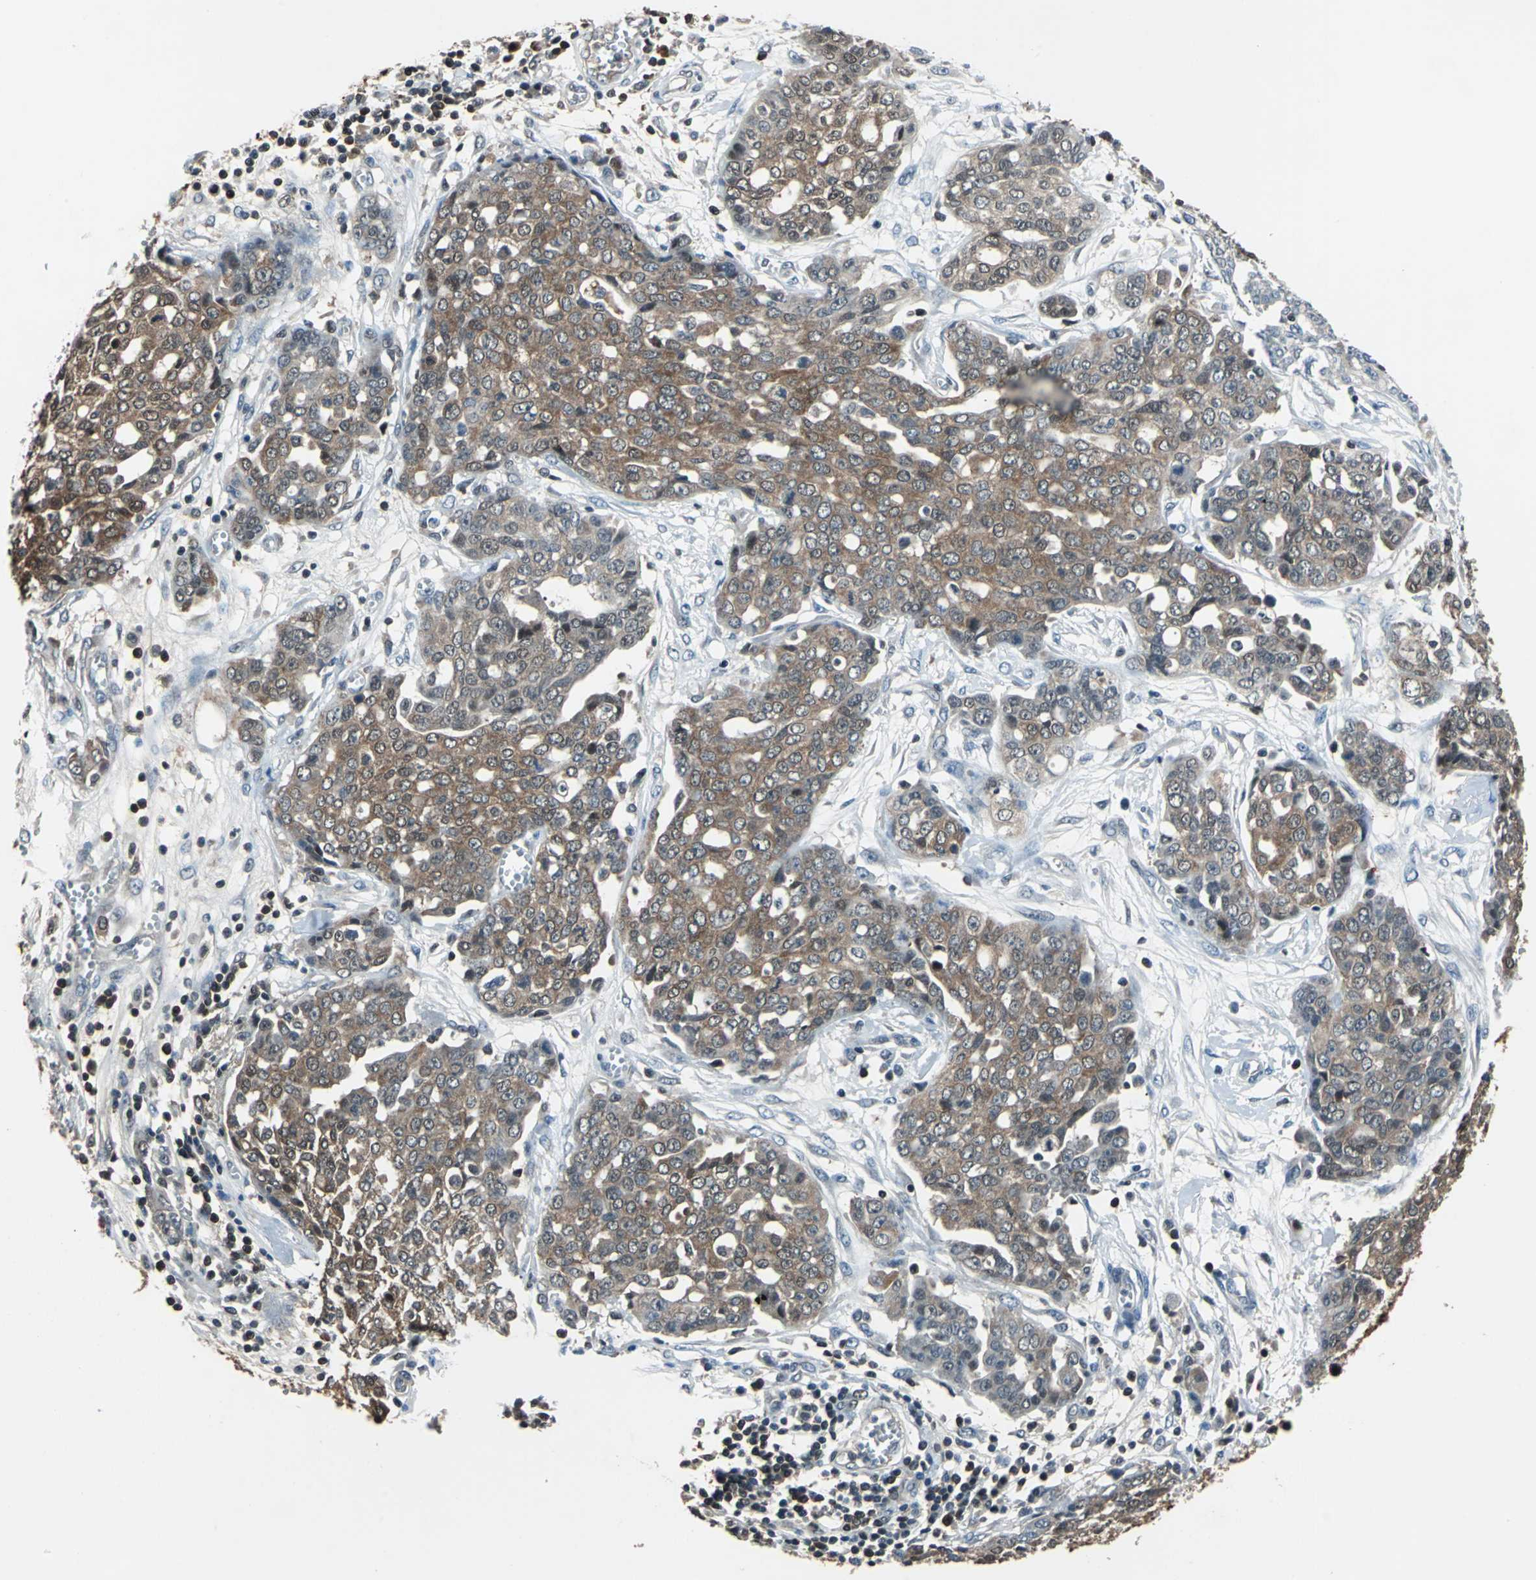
{"staining": {"intensity": "moderate", "quantity": "25%-75%", "location": "cytoplasmic/membranous"}, "tissue": "ovarian cancer", "cell_type": "Tumor cells", "image_type": "cancer", "snomed": [{"axis": "morphology", "description": "Cystadenocarcinoma, serous, NOS"}, {"axis": "topography", "description": "Soft tissue"}, {"axis": "topography", "description": "Ovary"}], "caption": "Immunohistochemical staining of human ovarian serous cystadenocarcinoma displays medium levels of moderate cytoplasmic/membranous protein positivity in about 25%-75% of tumor cells.", "gene": "PSME1", "patient": {"sex": "female", "age": 57}}